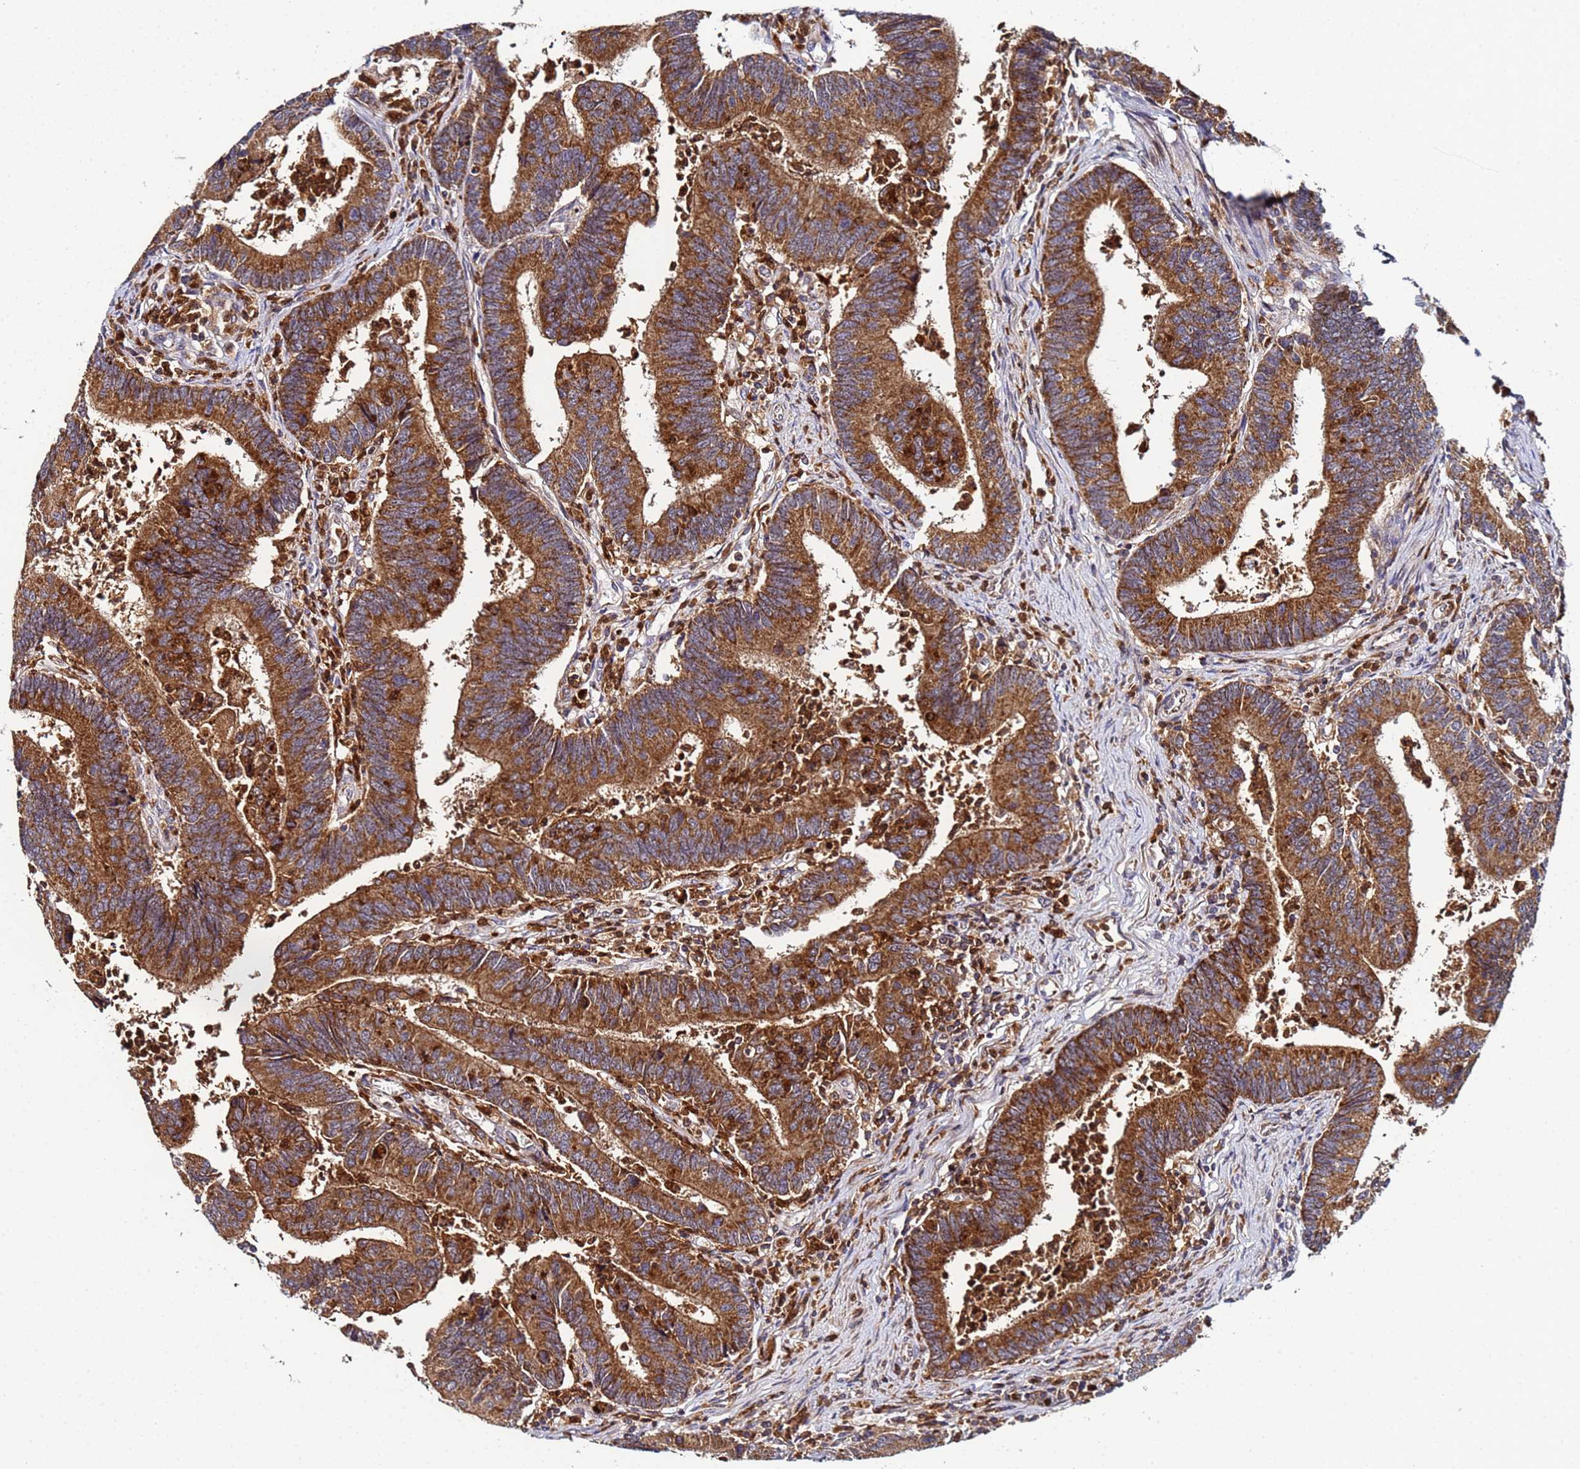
{"staining": {"intensity": "strong", "quantity": ">75%", "location": "cytoplasmic/membranous"}, "tissue": "colorectal cancer", "cell_type": "Tumor cells", "image_type": "cancer", "snomed": [{"axis": "morphology", "description": "Adenocarcinoma, NOS"}, {"axis": "topography", "description": "Colon"}], "caption": "A high amount of strong cytoplasmic/membranous expression is appreciated in about >75% of tumor cells in colorectal cancer (adenocarcinoma) tissue. The protein of interest is stained brown, and the nuclei are stained in blue (DAB (3,3'-diaminobenzidine) IHC with brightfield microscopy, high magnification).", "gene": "CCDC127", "patient": {"sex": "female", "age": 67}}